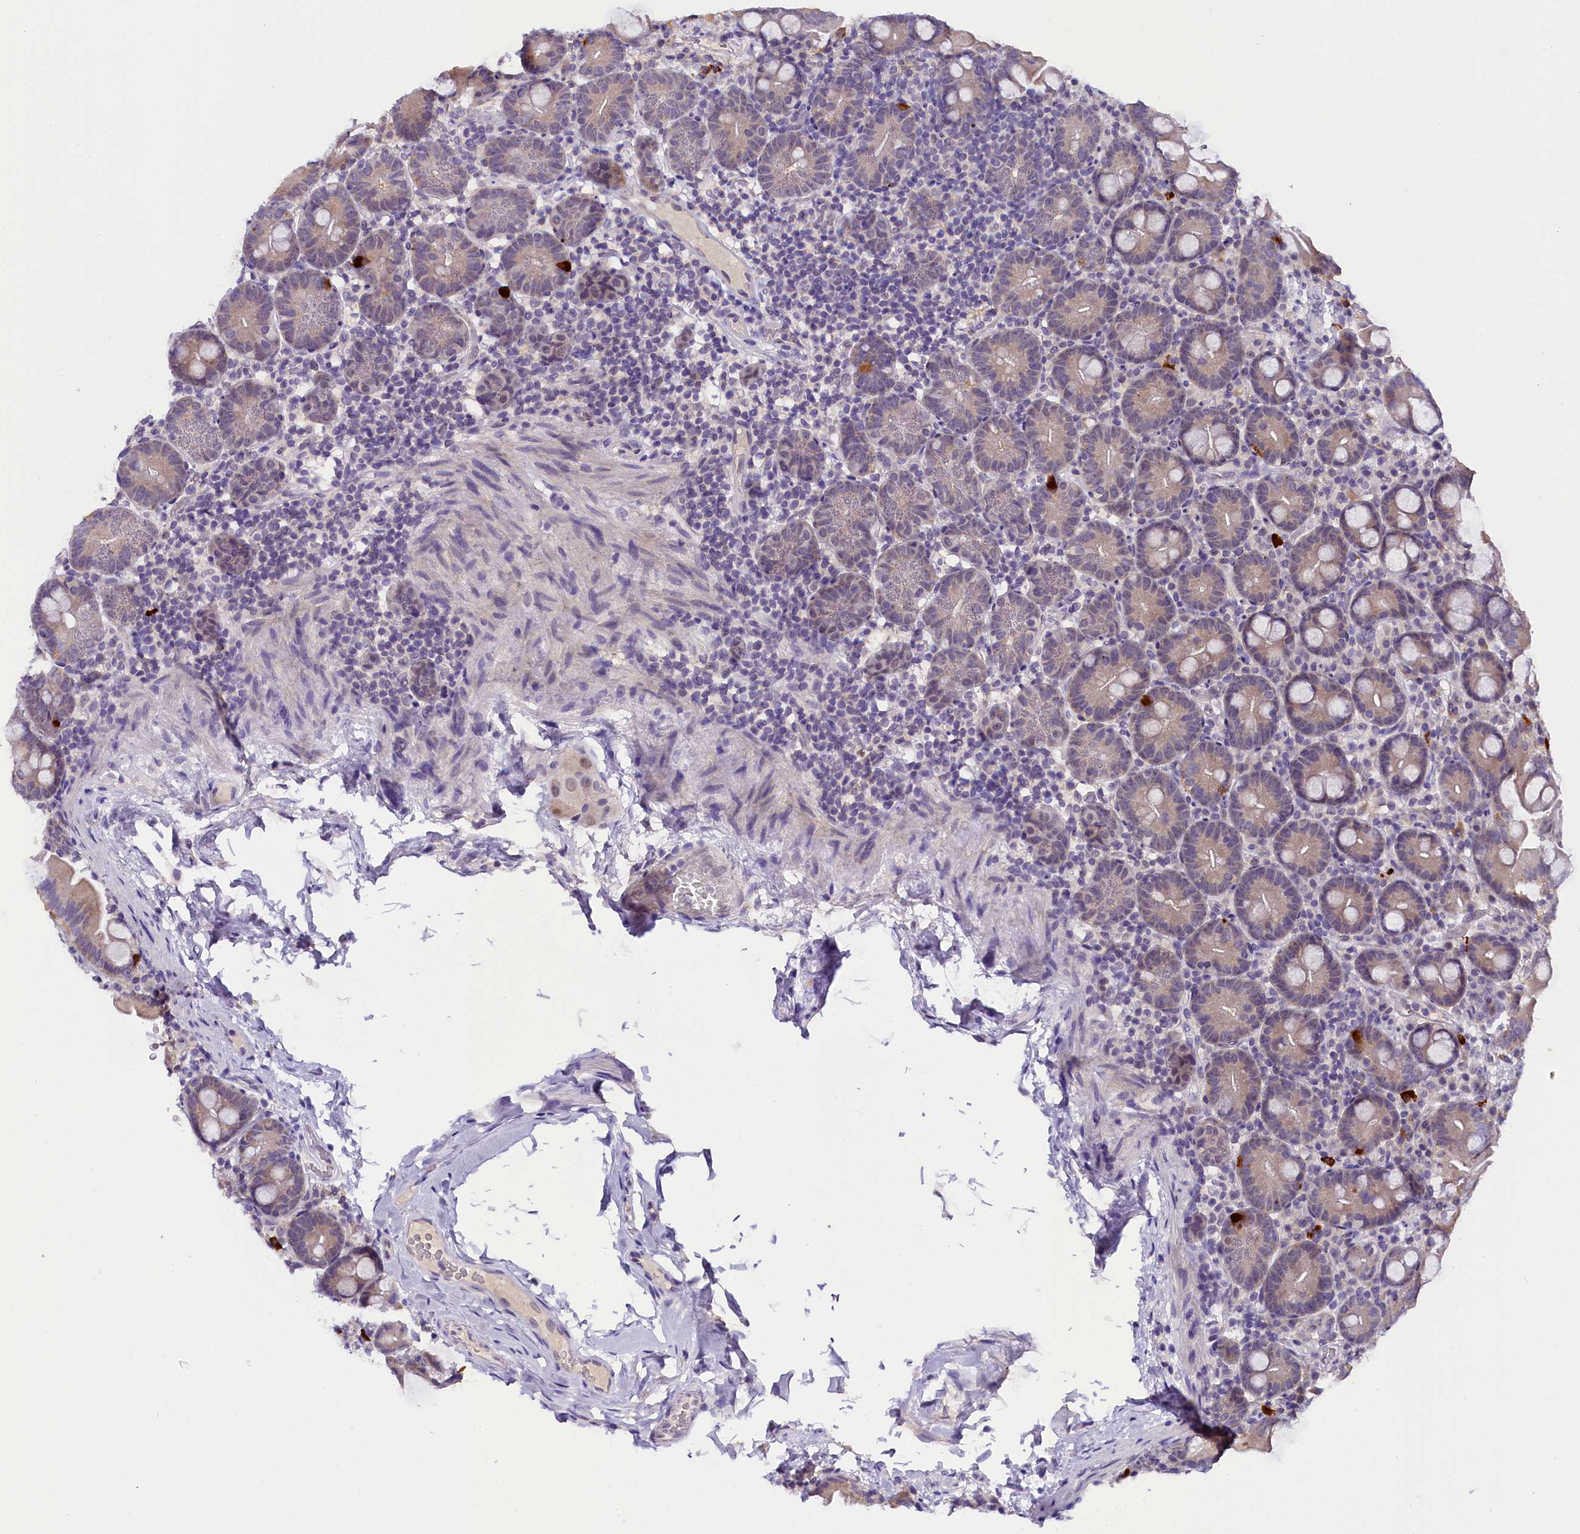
{"staining": {"intensity": "weak", "quantity": "<25%", "location": "cytoplasmic/membranous"}, "tissue": "small intestine", "cell_type": "Glandular cells", "image_type": "normal", "snomed": [{"axis": "morphology", "description": "Normal tissue, NOS"}, {"axis": "topography", "description": "Small intestine"}], "caption": "Immunohistochemistry (IHC) of benign human small intestine shows no positivity in glandular cells. (Brightfield microscopy of DAB (3,3'-diaminobenzidine) immunohistochemistry (IHC) at high magnification).", "gene": "IQCN", "patient": {"sex": "female", "age": 68}}